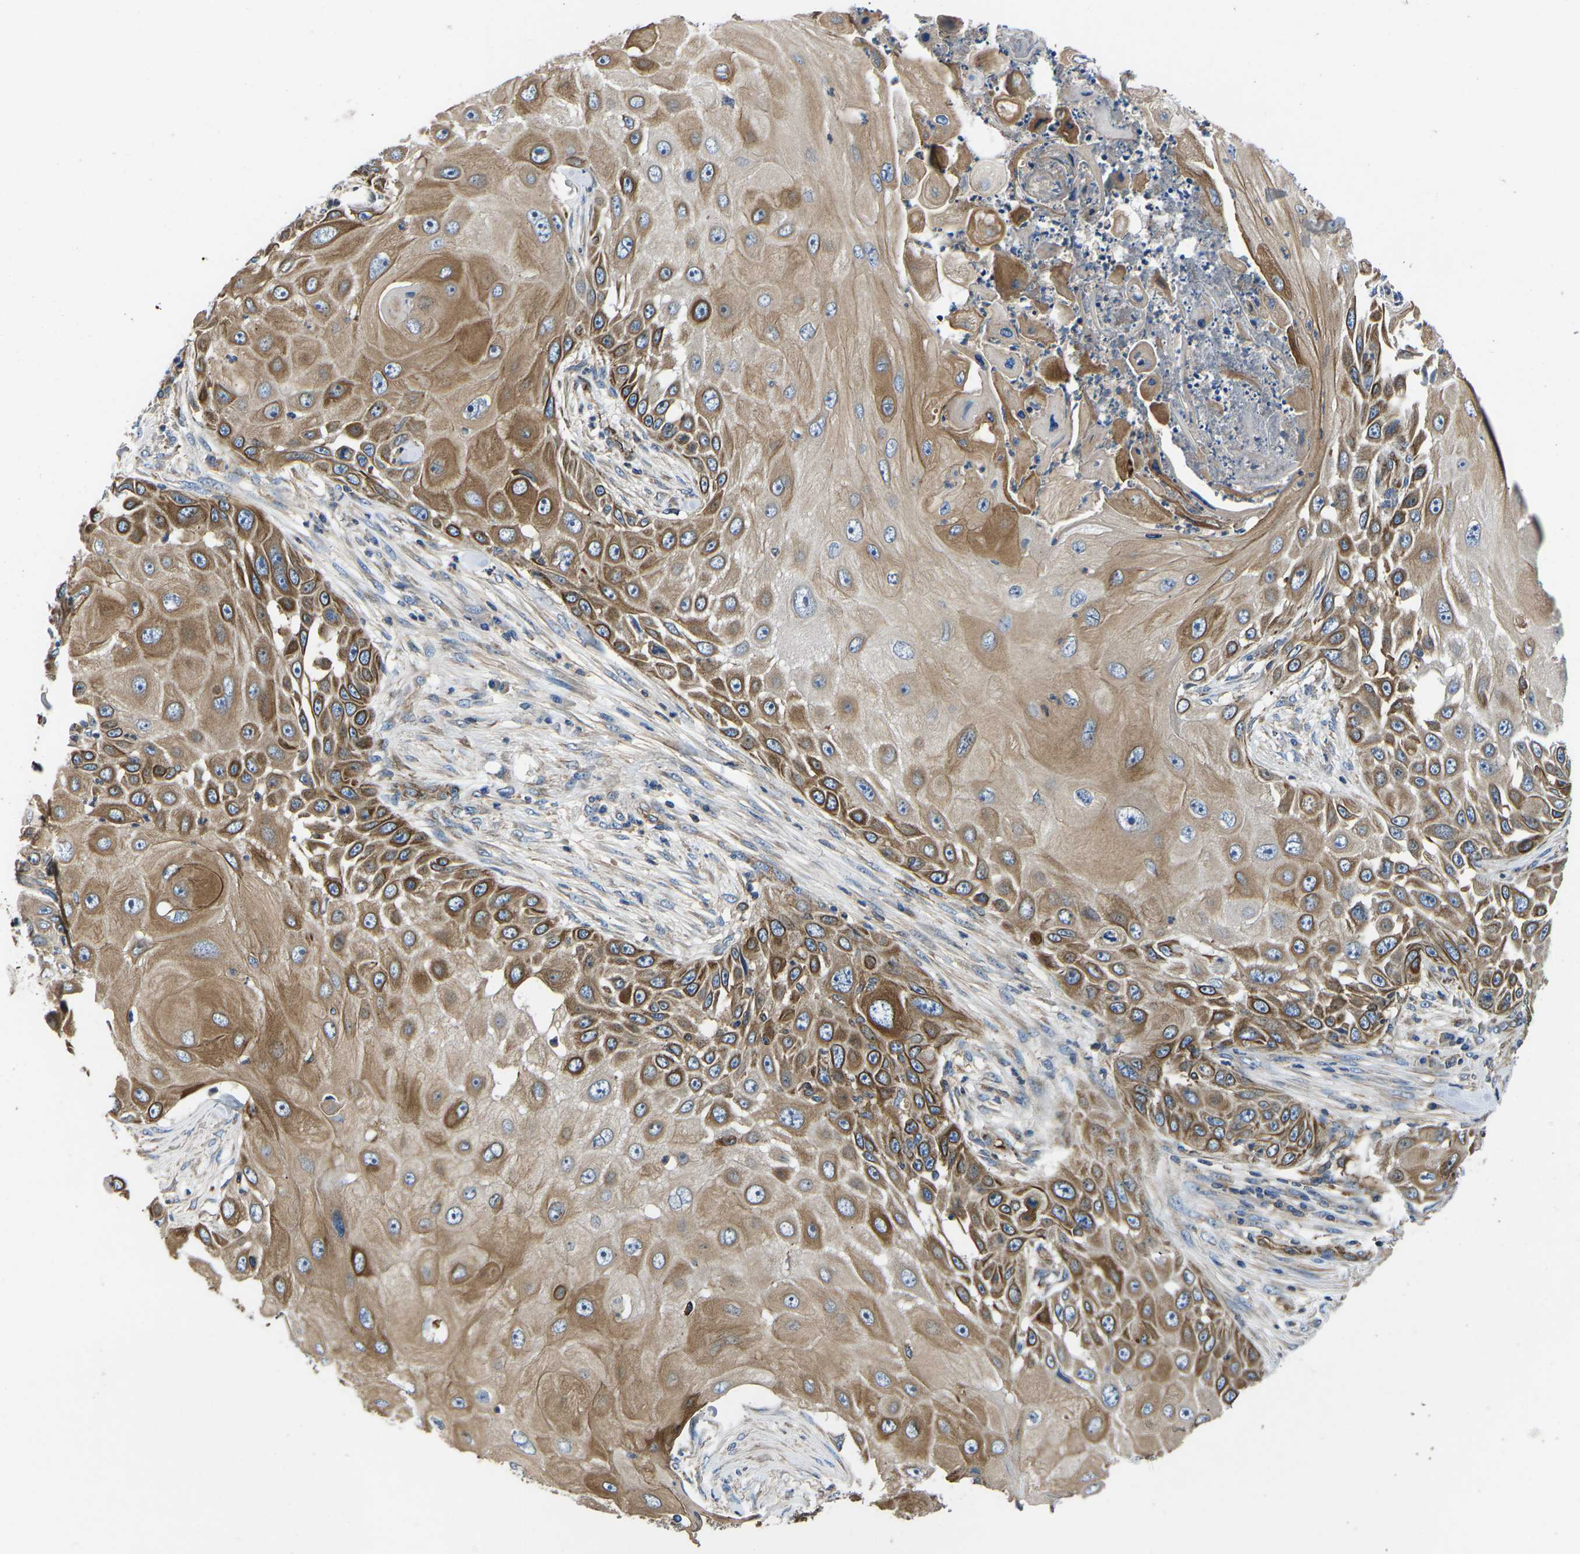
{"staining": {"intensity": "moderate", "quantity": ">75%", "location": "cytoplasmic/membranous"}, "tissue": "skin cancer", "cell_type": "Tumor cells", "image_type": "cancer", "snomed": [{"axis": "morphology", "description": "Squamous cell carcinoma, NOS"}, {"axis": "topography", "description": "Skin"}], "caption": "Approximately >75% of tumor cells in human skin cancer demonstrate moderate cytoplasmic/membranous protein positivity as visualized by brown immunohistochemical staining.", "gene": "KCNJ15", "patient": {"sex": "female", "age": 44}}